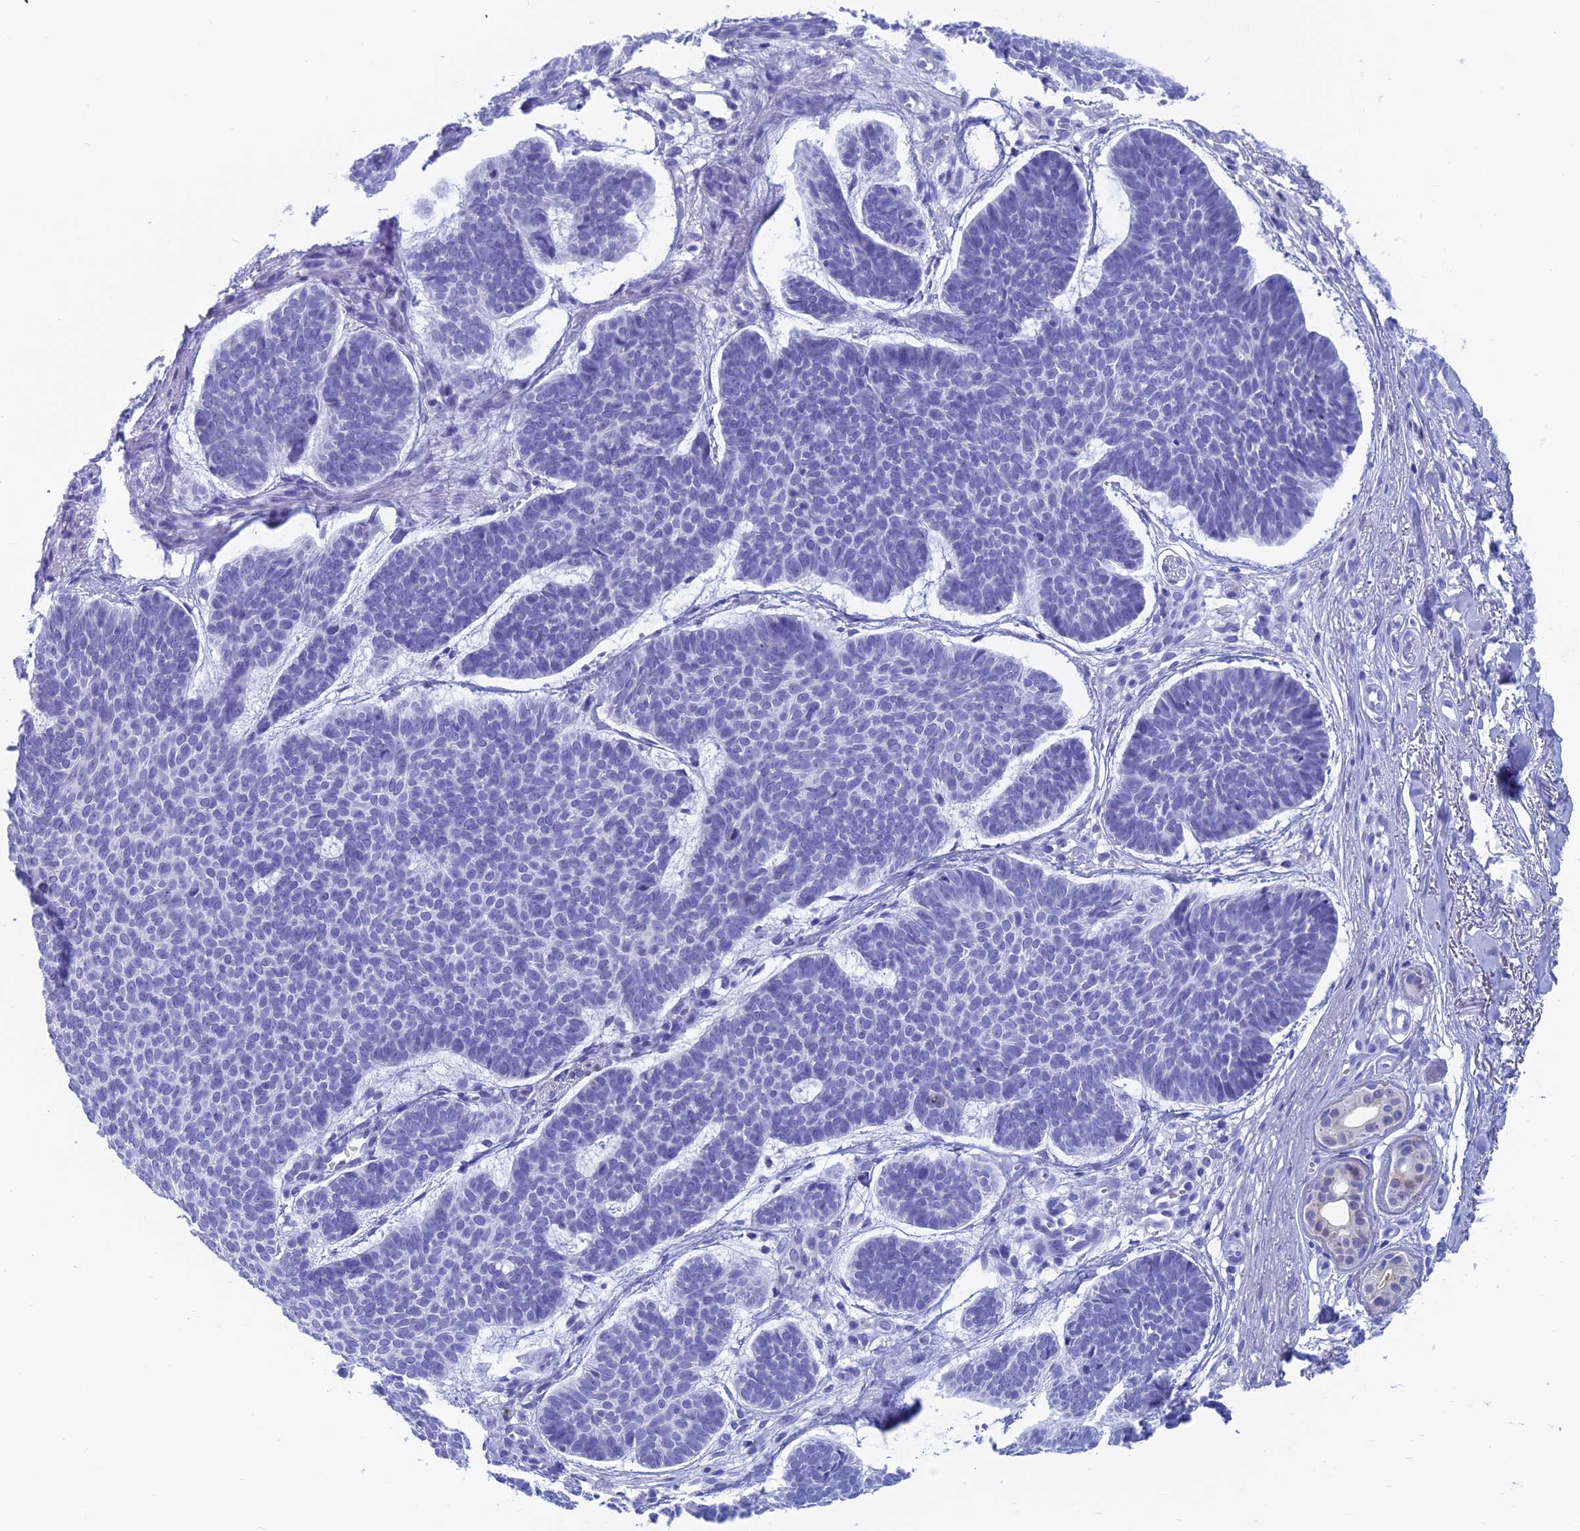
{"staining": {"intensity": "negative", "quantity": "none", "location": "none"}, "tissue": "skin cancer", "cell_type": "Tumor cells", "image_type": "cancer", "snomed": [{"axis": "morphology", "description": "Basal cell carcinoma"}, {"axis": "topography", "description": "Skin"}], "caption": "A micrograph of human skin cancer (basal cell carcinoma) is negative for staining in tumor cells.", "gene": "CAPS", "patient": {"sex": "female", "age": 74}}